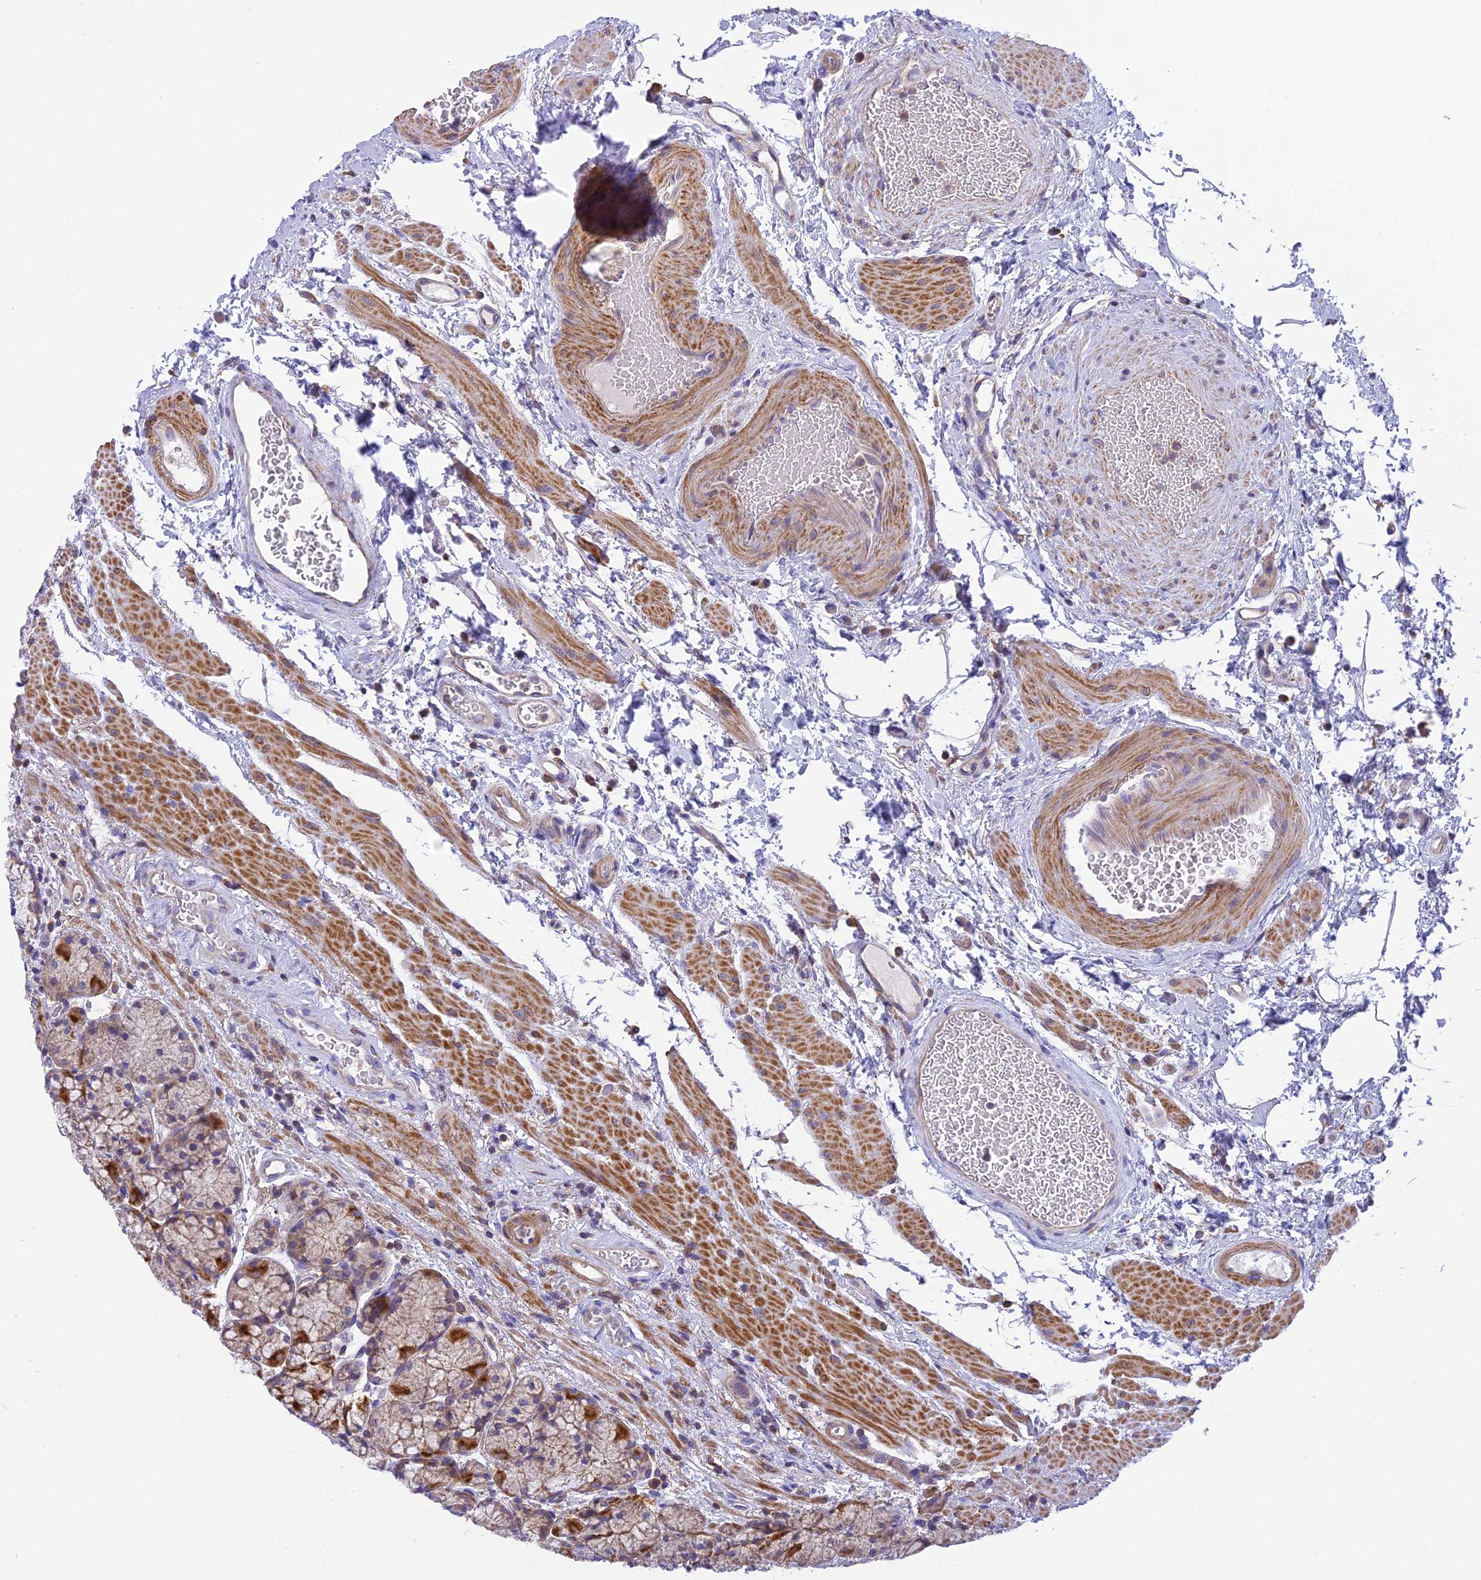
{"staining": {"intensity": "moderate", "quantity": ">75%", "location": "cytoplasmic/membranous"}, "tissue": "stomach", "cell_type": "Glandular cells", "image_type": "normal", "snomed": [{"axis": "morphology", "description": "Normal tissue, NOS"}, {"axis": "topography", "description": "Stomach"}], "caption": "Protein expression analysis of normal human stomach reveals moderate cytoplasmic/membranous positivity in approximately >75% of glandular cells. (brown staining indicates protein expression, while blue staining denotes nuclei).", "gene": "CORO7", "patient": {"sex": "male", "age": 63}}